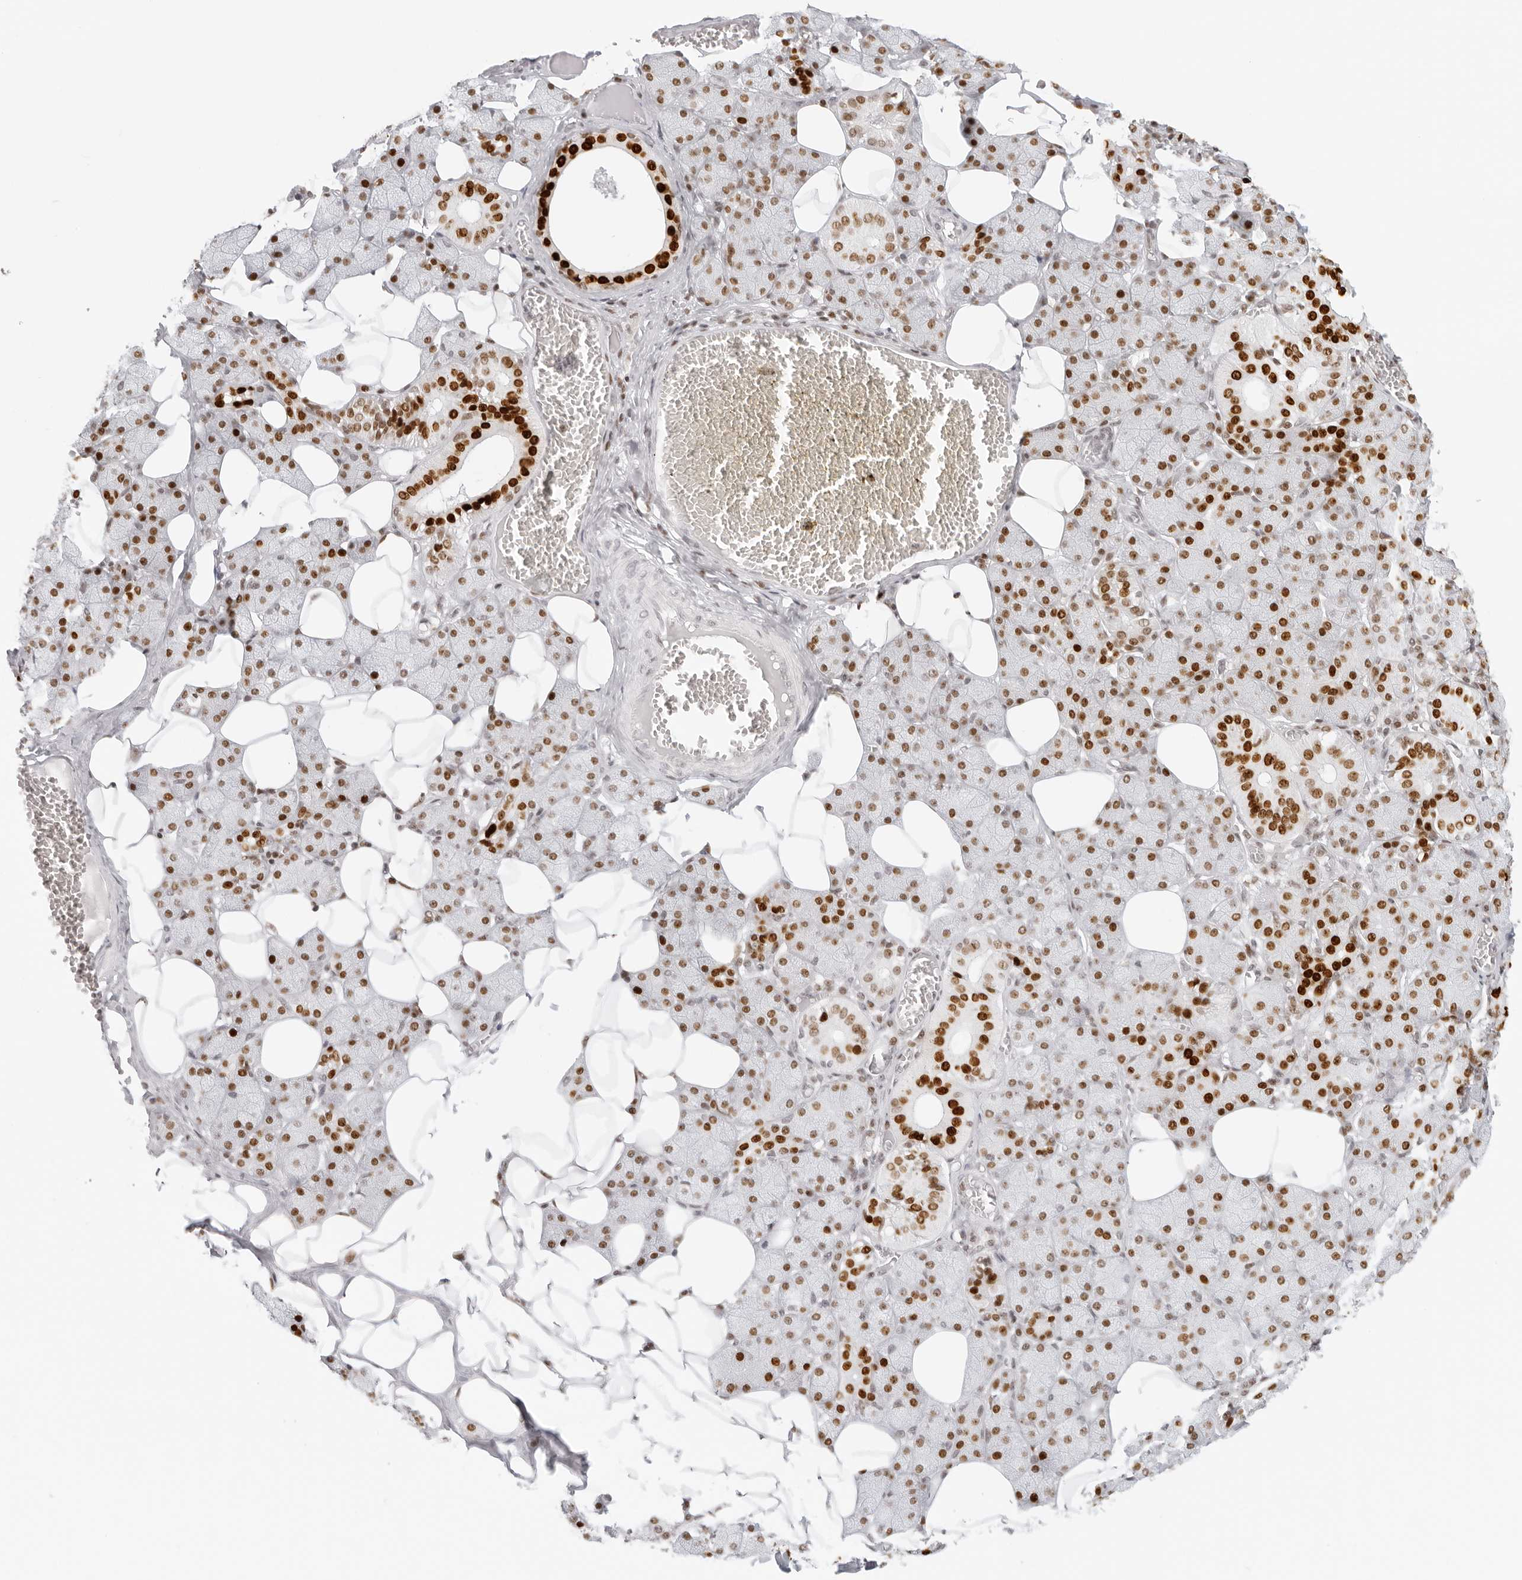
{"staining": {"intensity": "strong", "quantity": ">75%", "location": "nuclear"}, "tissue": "salivary gland", "cell_type": "Glandular cells", "image_type": "normal", "snomed": [{"axis": "morphology", "description": "Normal tissue, NOS"}, {"axis": "topography", "description": "Salivary gland"}], "caption": "High-magnification brightfield microscopy of benign salivary gland stained with DAB (3,3'-diaminobenzidine) (brown) and counterstained with hematoxylin (blue). glandular cells exhibit strong nuclear expression is appreciated in approximately>75% of cells.", "gene": "RCC1", "patient": {"sex": "female", "age": 33}}